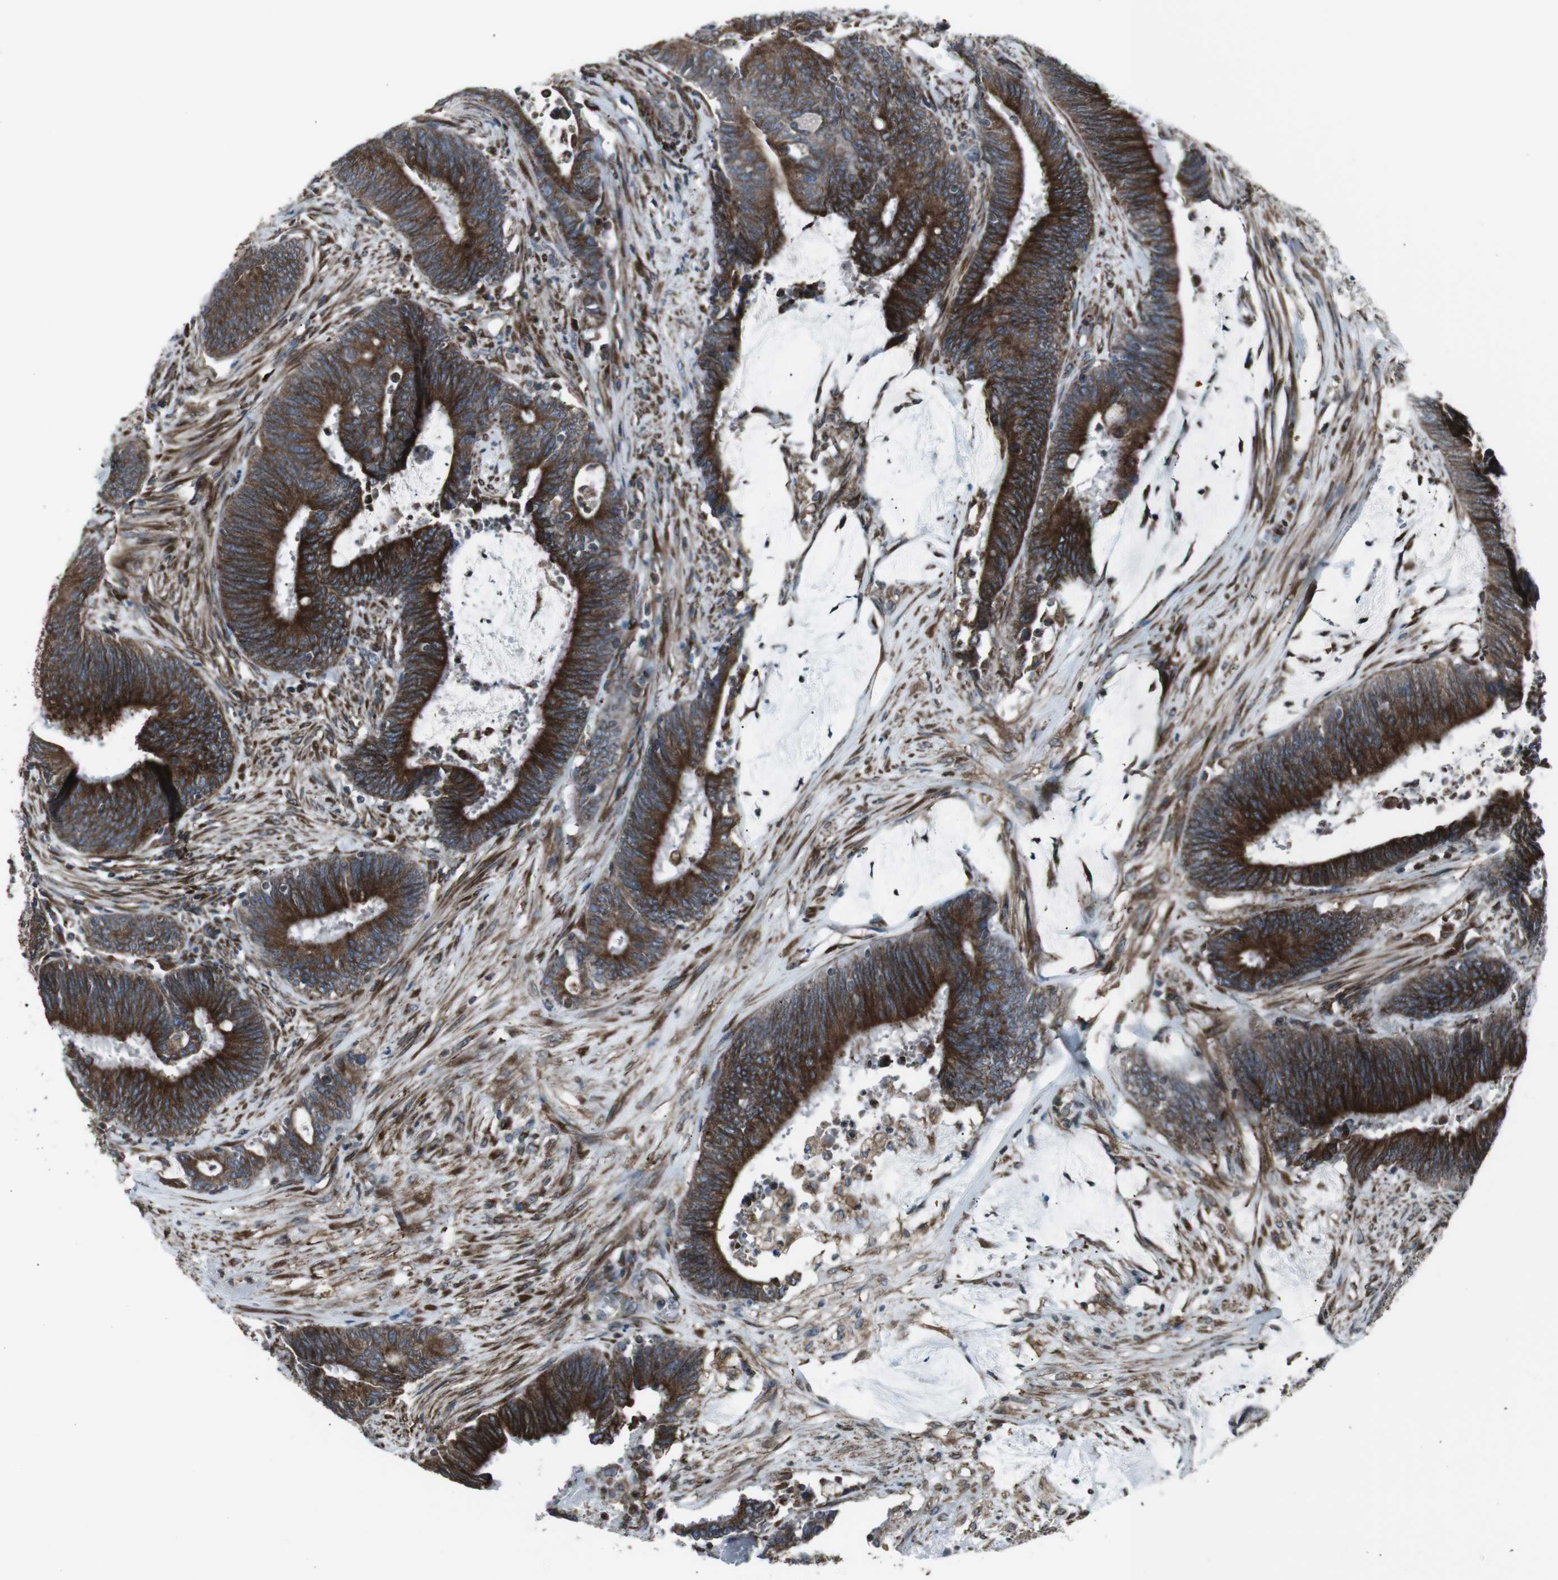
{"staining": {"intensity": "strong", "quantity": ">75%", "location": "cytoplasmic/membranous"}, "tissue": "colorectal cancer", "cell_type": "Tumor cells", "image_type": "cancer", "snomed": [{"axis": "morphology", "description": "Adenocarcinoma, NOS"}, {"axis": "topography", "description": "Rectum"}], "caption": "High-power microscopy captured an IHC photomicrograph of adenocarcinoma (colorectal), revealing strong cytoplasmic/membranous staining in approximately >75% of tumor cells.", "gene": "LNPK", "patient": {"sex": "female", "age": 66}}